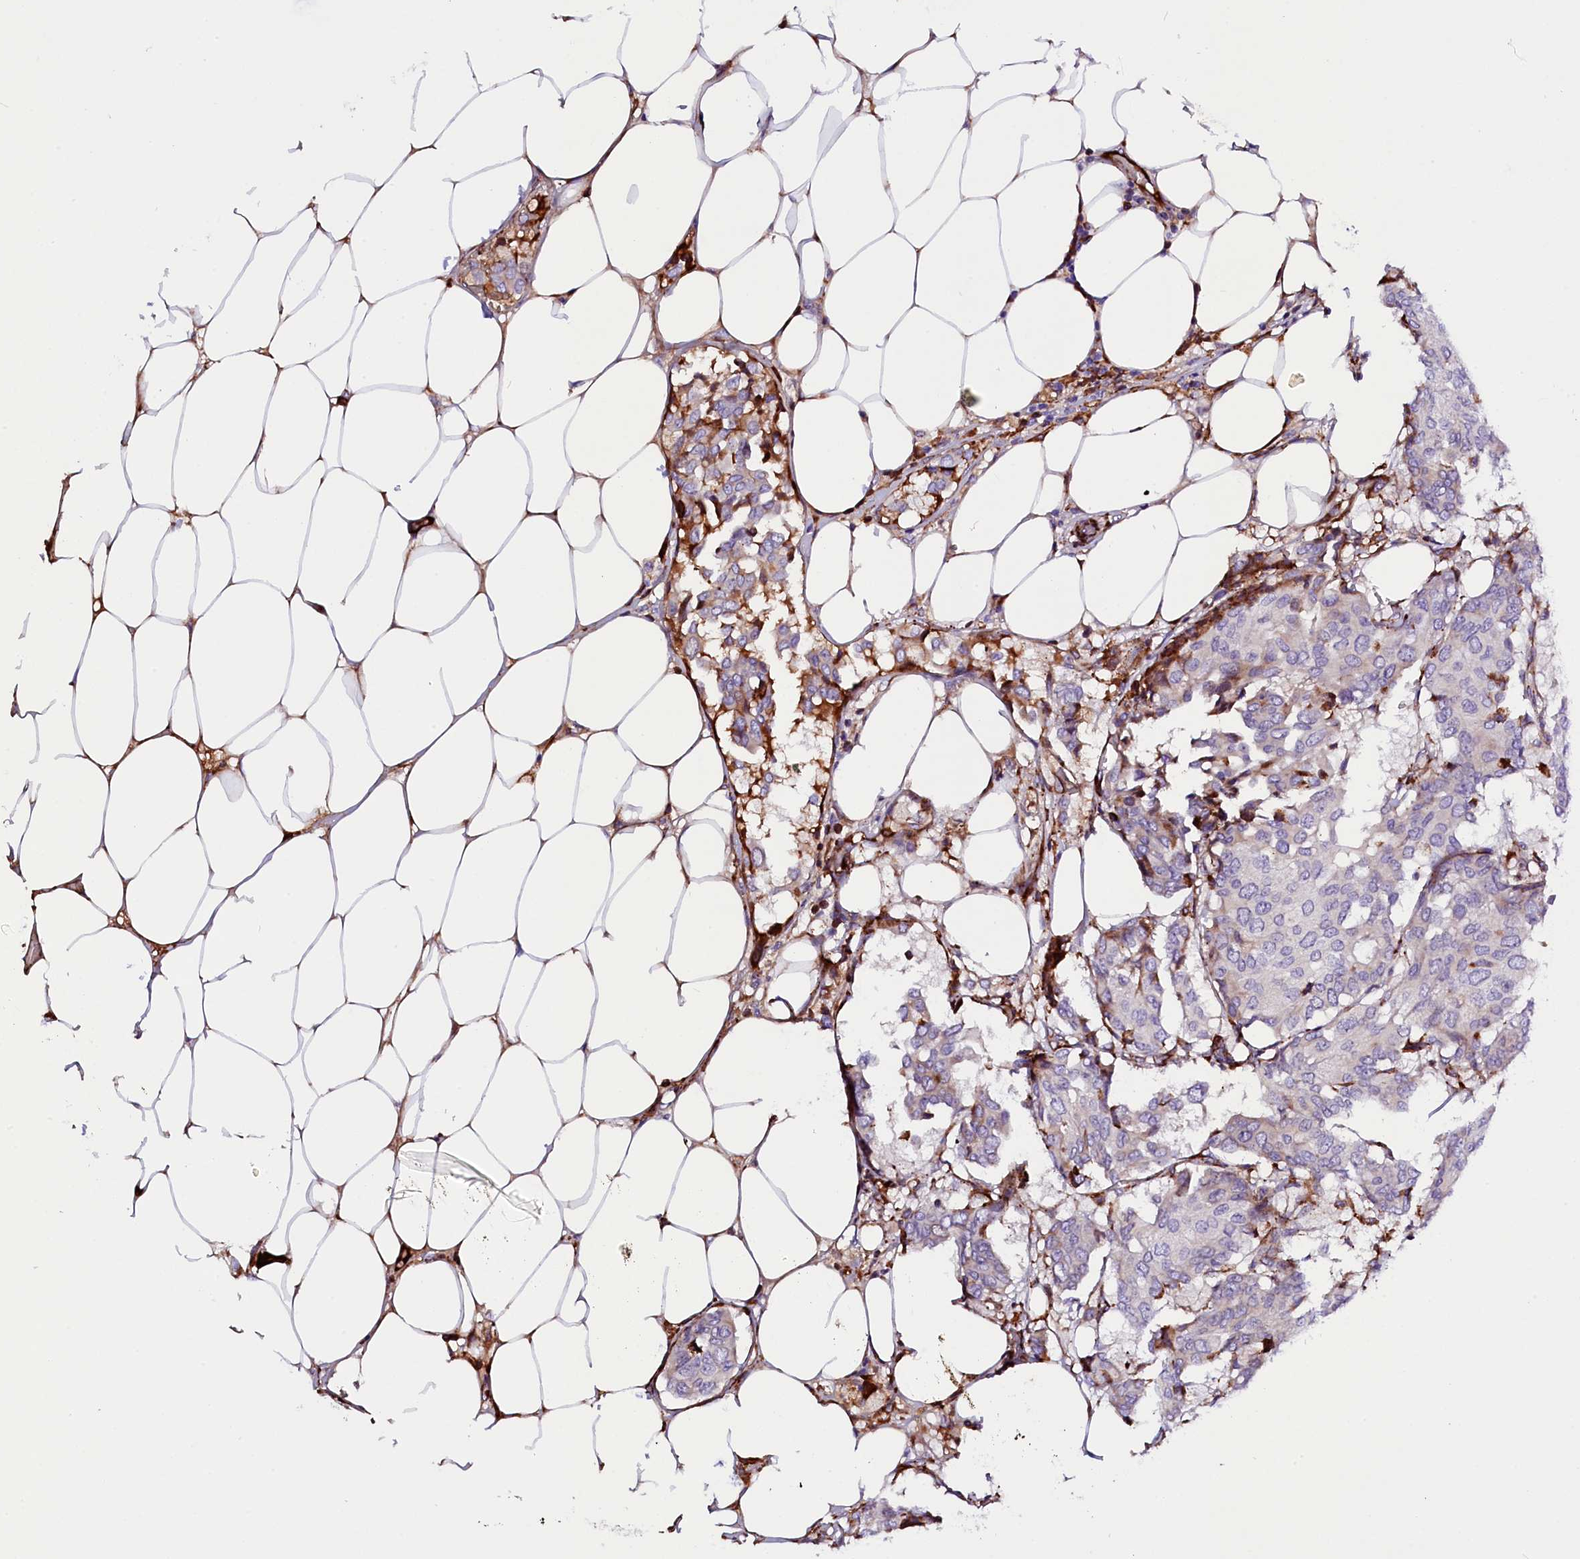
{"staining": {"intensity": "negative", "quantity": "none", "location": "none"}, "tissue": "breast cancer", "cell_type": "Tumor cells", "image_type": "cancer", "snomed": [{"axis": "morphology", "description": "Duct carcinoma"}, {"axis": "topography", "description": "Breast"}], "caption": "DAB (3,3'-diaminobenzidine) immunohistochemical staining of human breast cancer demonstrates no significant expression in tumor cells.", "gene": "CMTR2", "patient": {"sex": "female", "age": 75}}